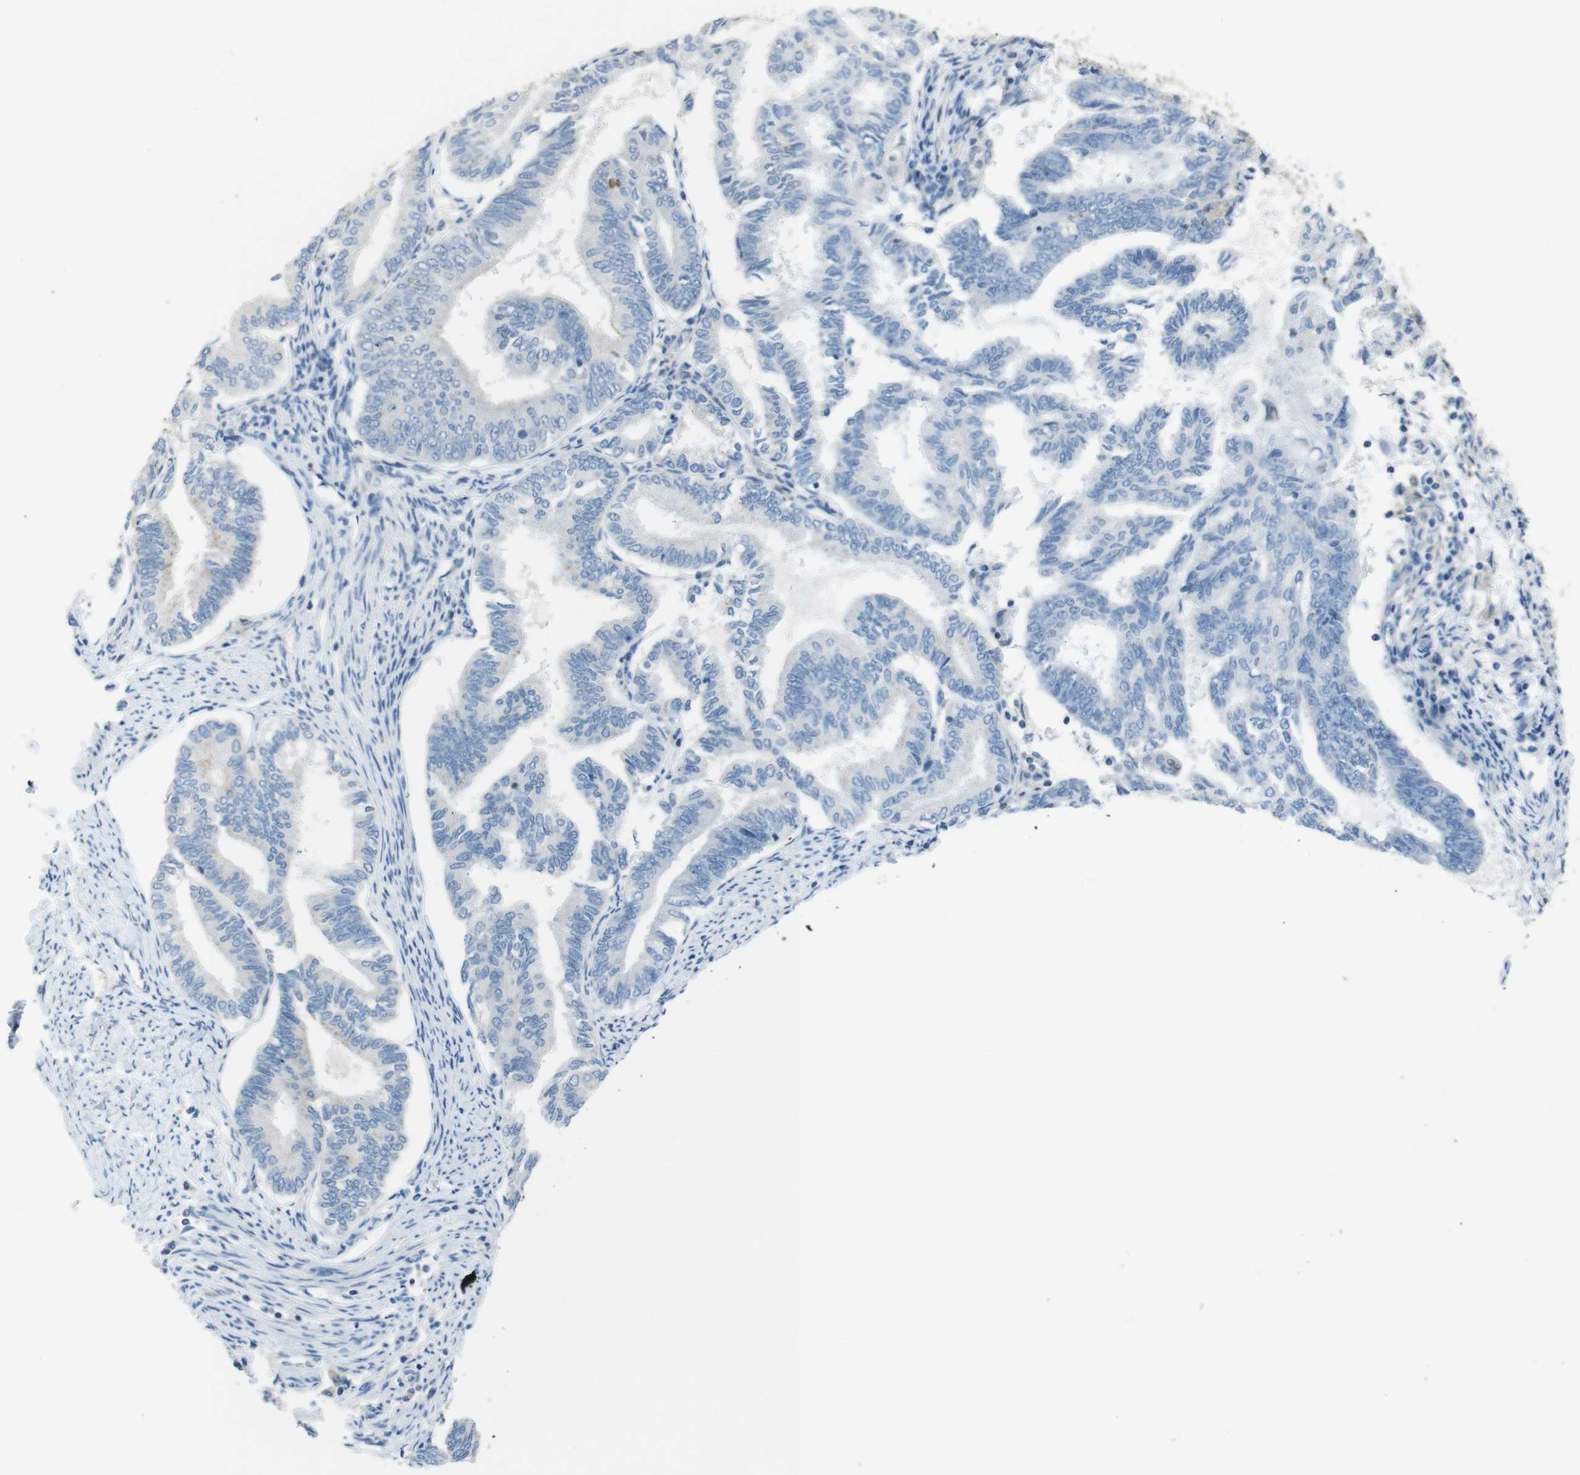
{"staining": {"intensity": "negative", "quantity": "none", "location": "none"}, "tissue": "endometrial cancer", "cell_type": "Tumor cells", "image_type": "cancer", "snomed": [{"axis": "morphology", "description": "Adenocarcinoma, NOS"}, {"axis": "topography", "description": "Endometrium"}], "caption": "Endometrial adenocarcinoma was stained to show a protein in brown. There is no significant expression in tumor cells.", "gene": "PCDH10", "patient": {"sex": "female", "age": 86}}